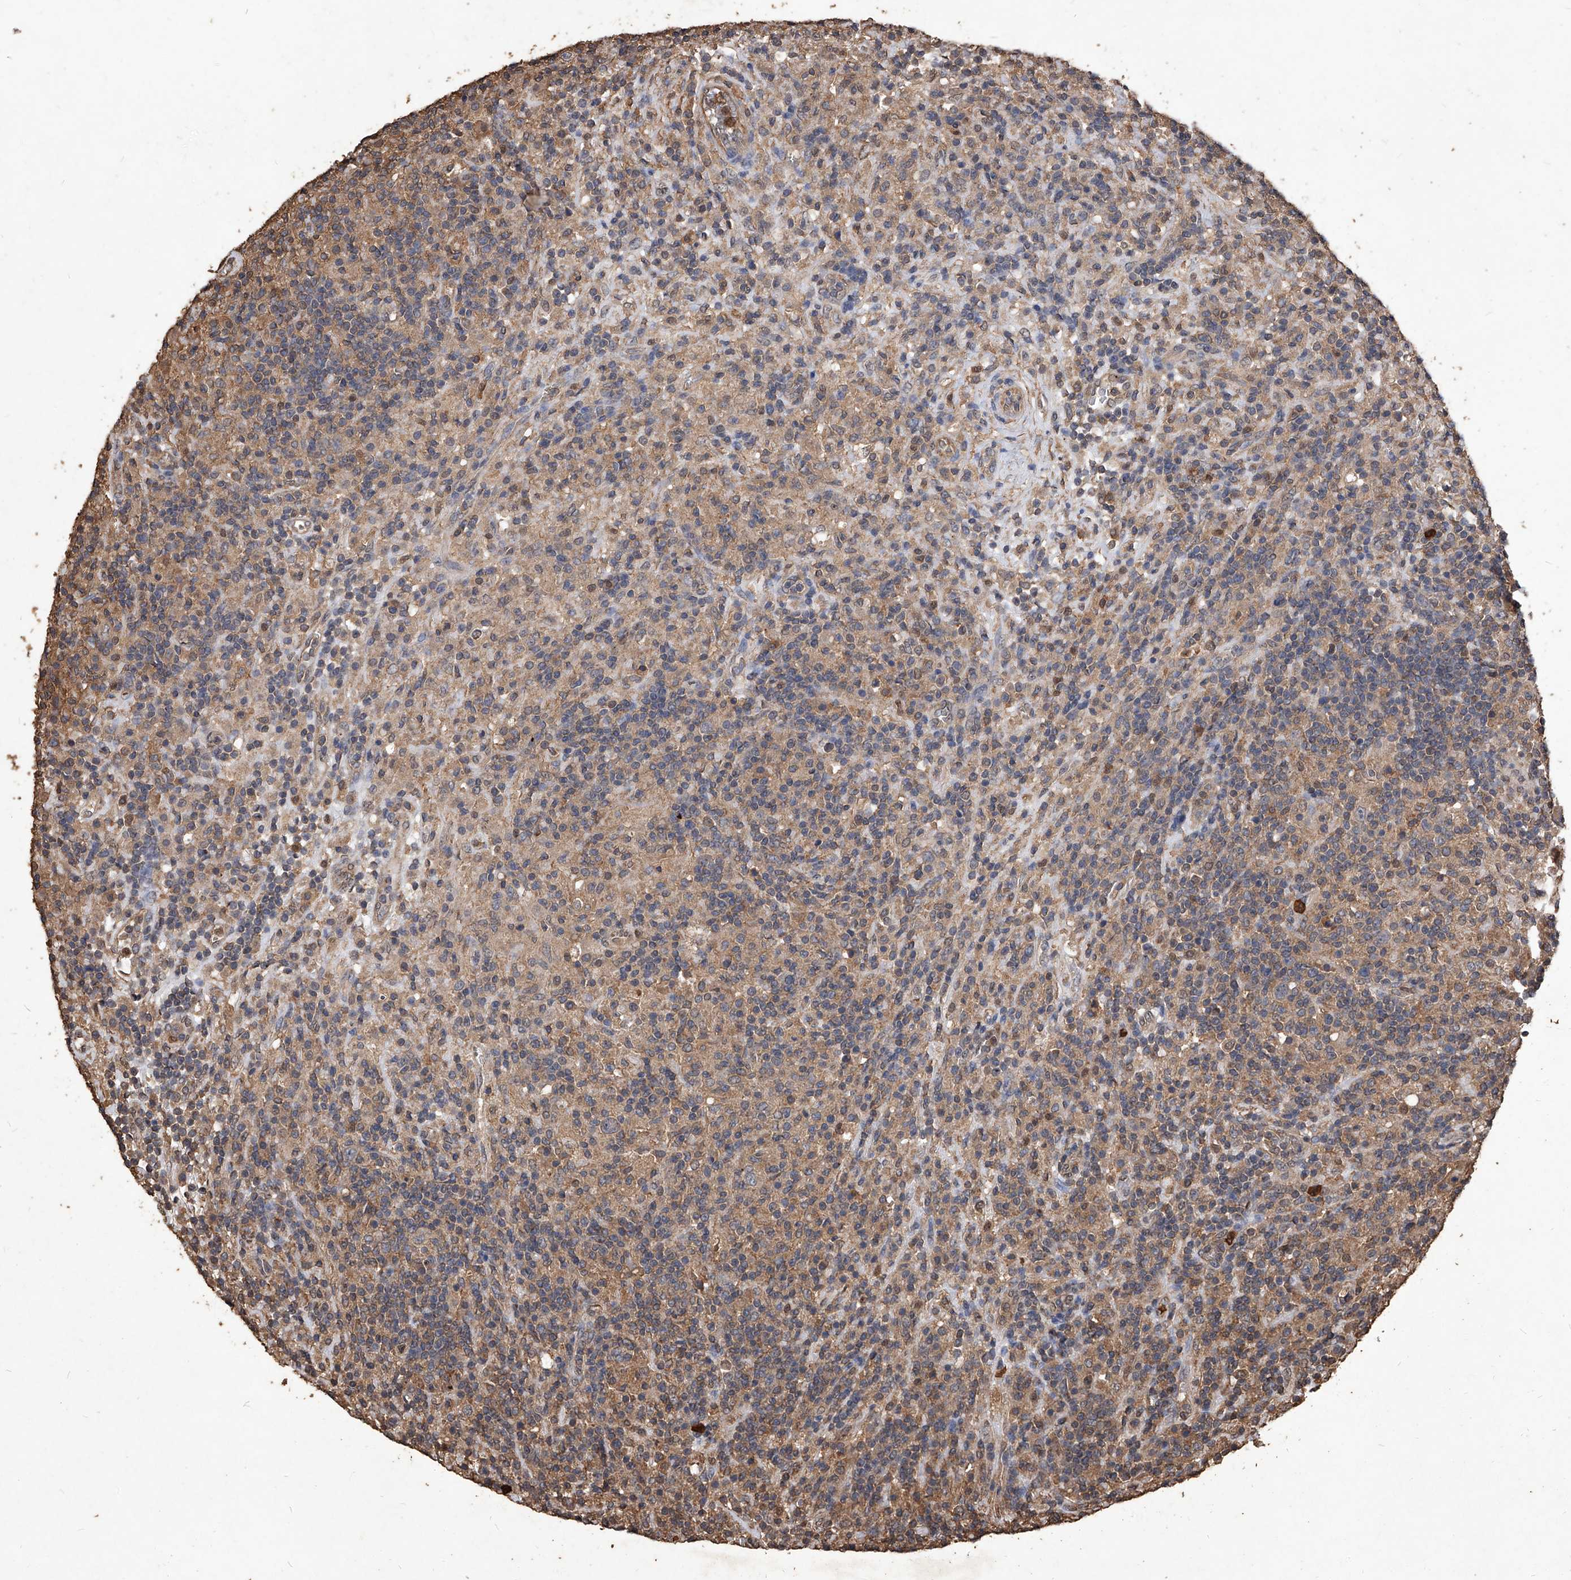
{"staining": {"intensity": "negative", "quantity": "none", "location": "none"}, "tissue": "lymphoma", "cell_type": "Tumor cells", "image_type": "cancer", "snomed": [{"axis": "morphology", "description": "Hodgkin's disease, NOS"}, {"axis": "topography", "description": "Lymph node"}], "caption": "DAB immunohistochemical staining of human Hodgkin's disease shows no significant expression in tumor cells. (Brightfield microscopy of DAB (3,3'-diaminobenzidine) immunohistochemistry at high magnification).", "gene": "UCP2", "patient": {"sex": "male", "age": 70}}